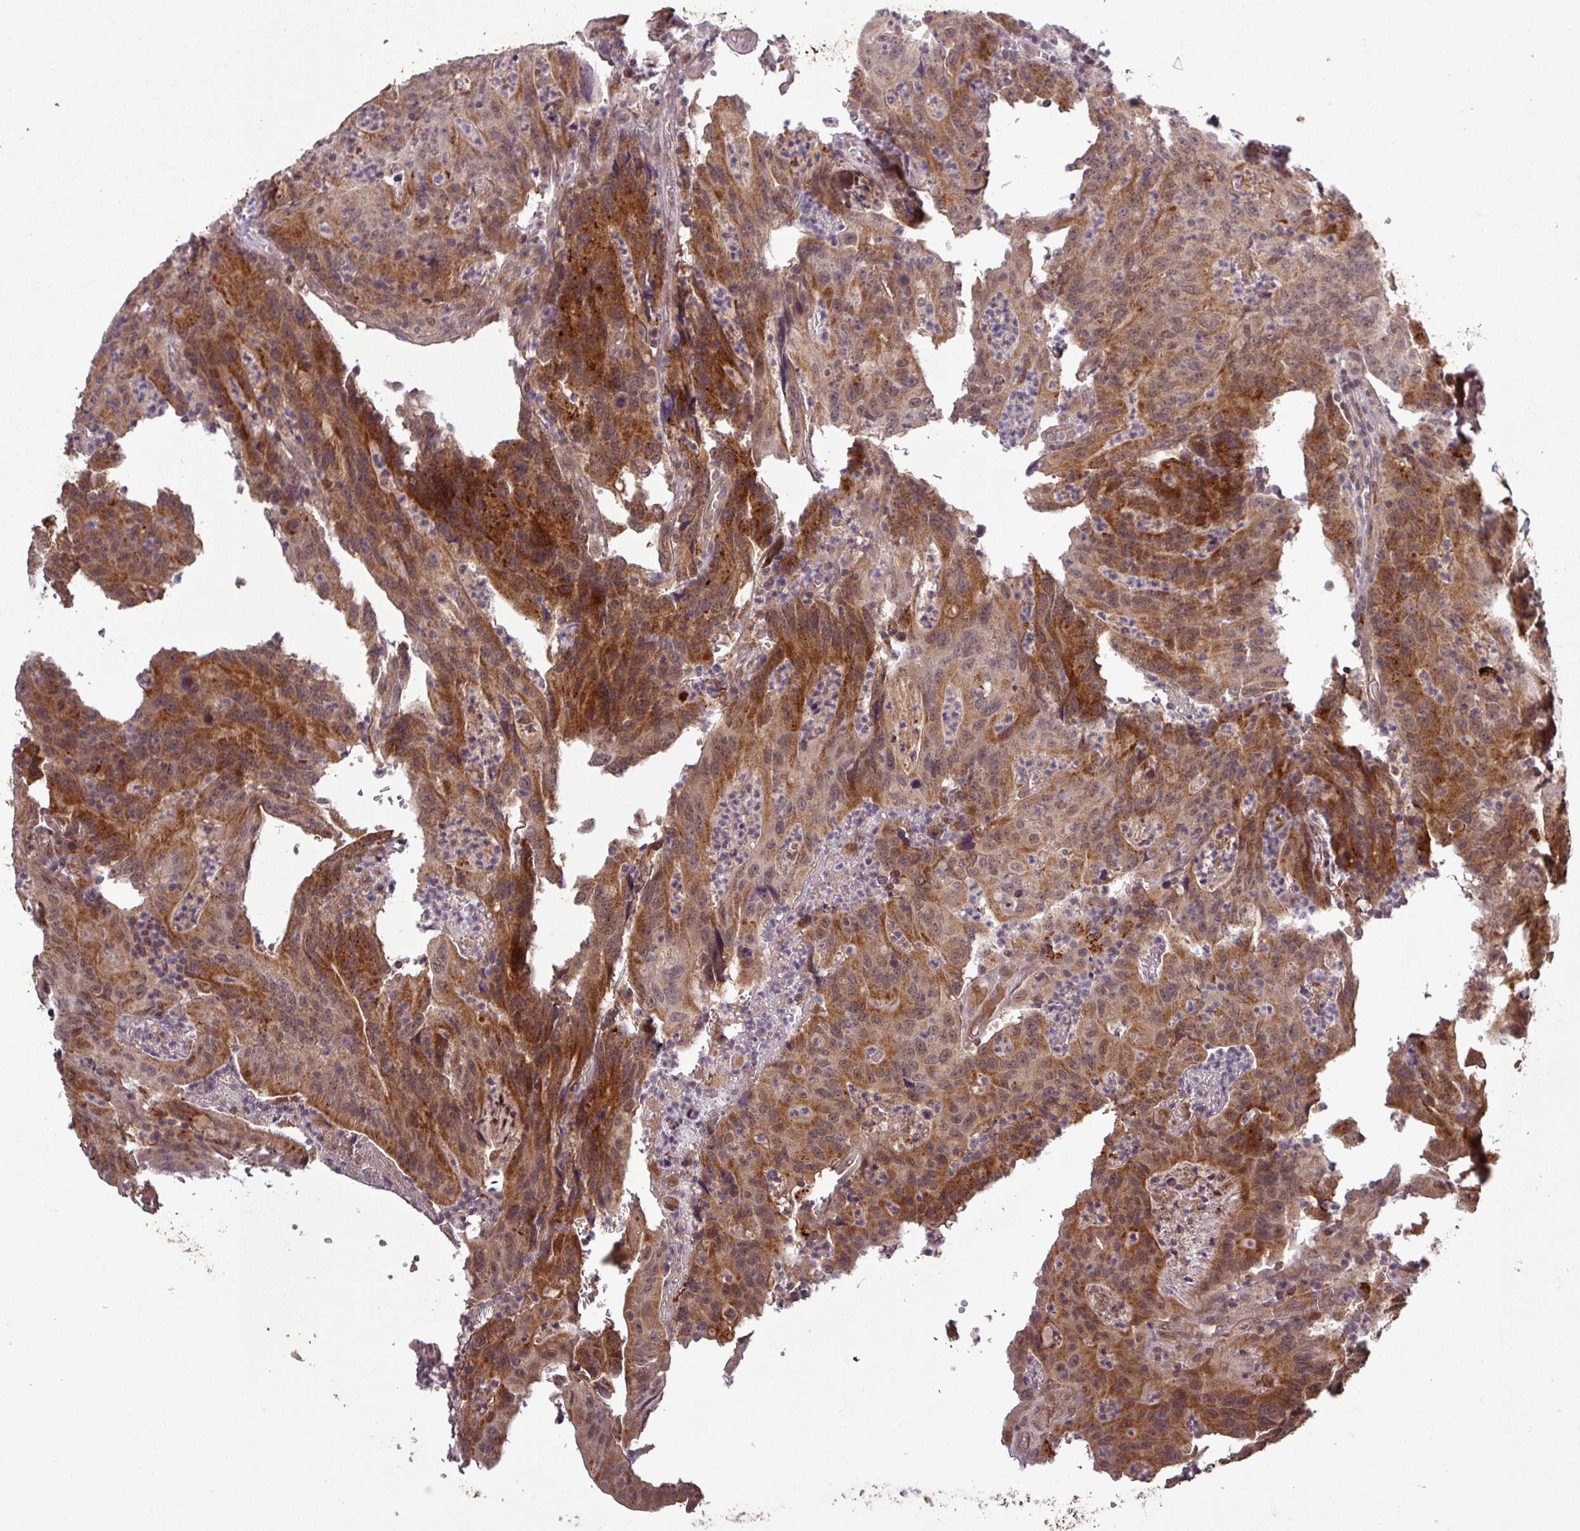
{"staining": {"intensity": "strong", "quantity": ">75%", "location": "cytoplasmic/membranous"}, "tissue": "colorectal cancer", "cell_type": "Tumor cells", "image_type": "cancer", "snomed": [{"axis": "morphology", "description": "Adenocarcinoma, NOS"}, {"axis": "topography", "description": "Colon"}], "caption": "Strong cytoplasmic/membranous positivity is appreciated in about >75% of tumor cells in colorectal adenocarcinoma.", "gene": "PUS1", "patient": {"sex": "male", "age": 83}}